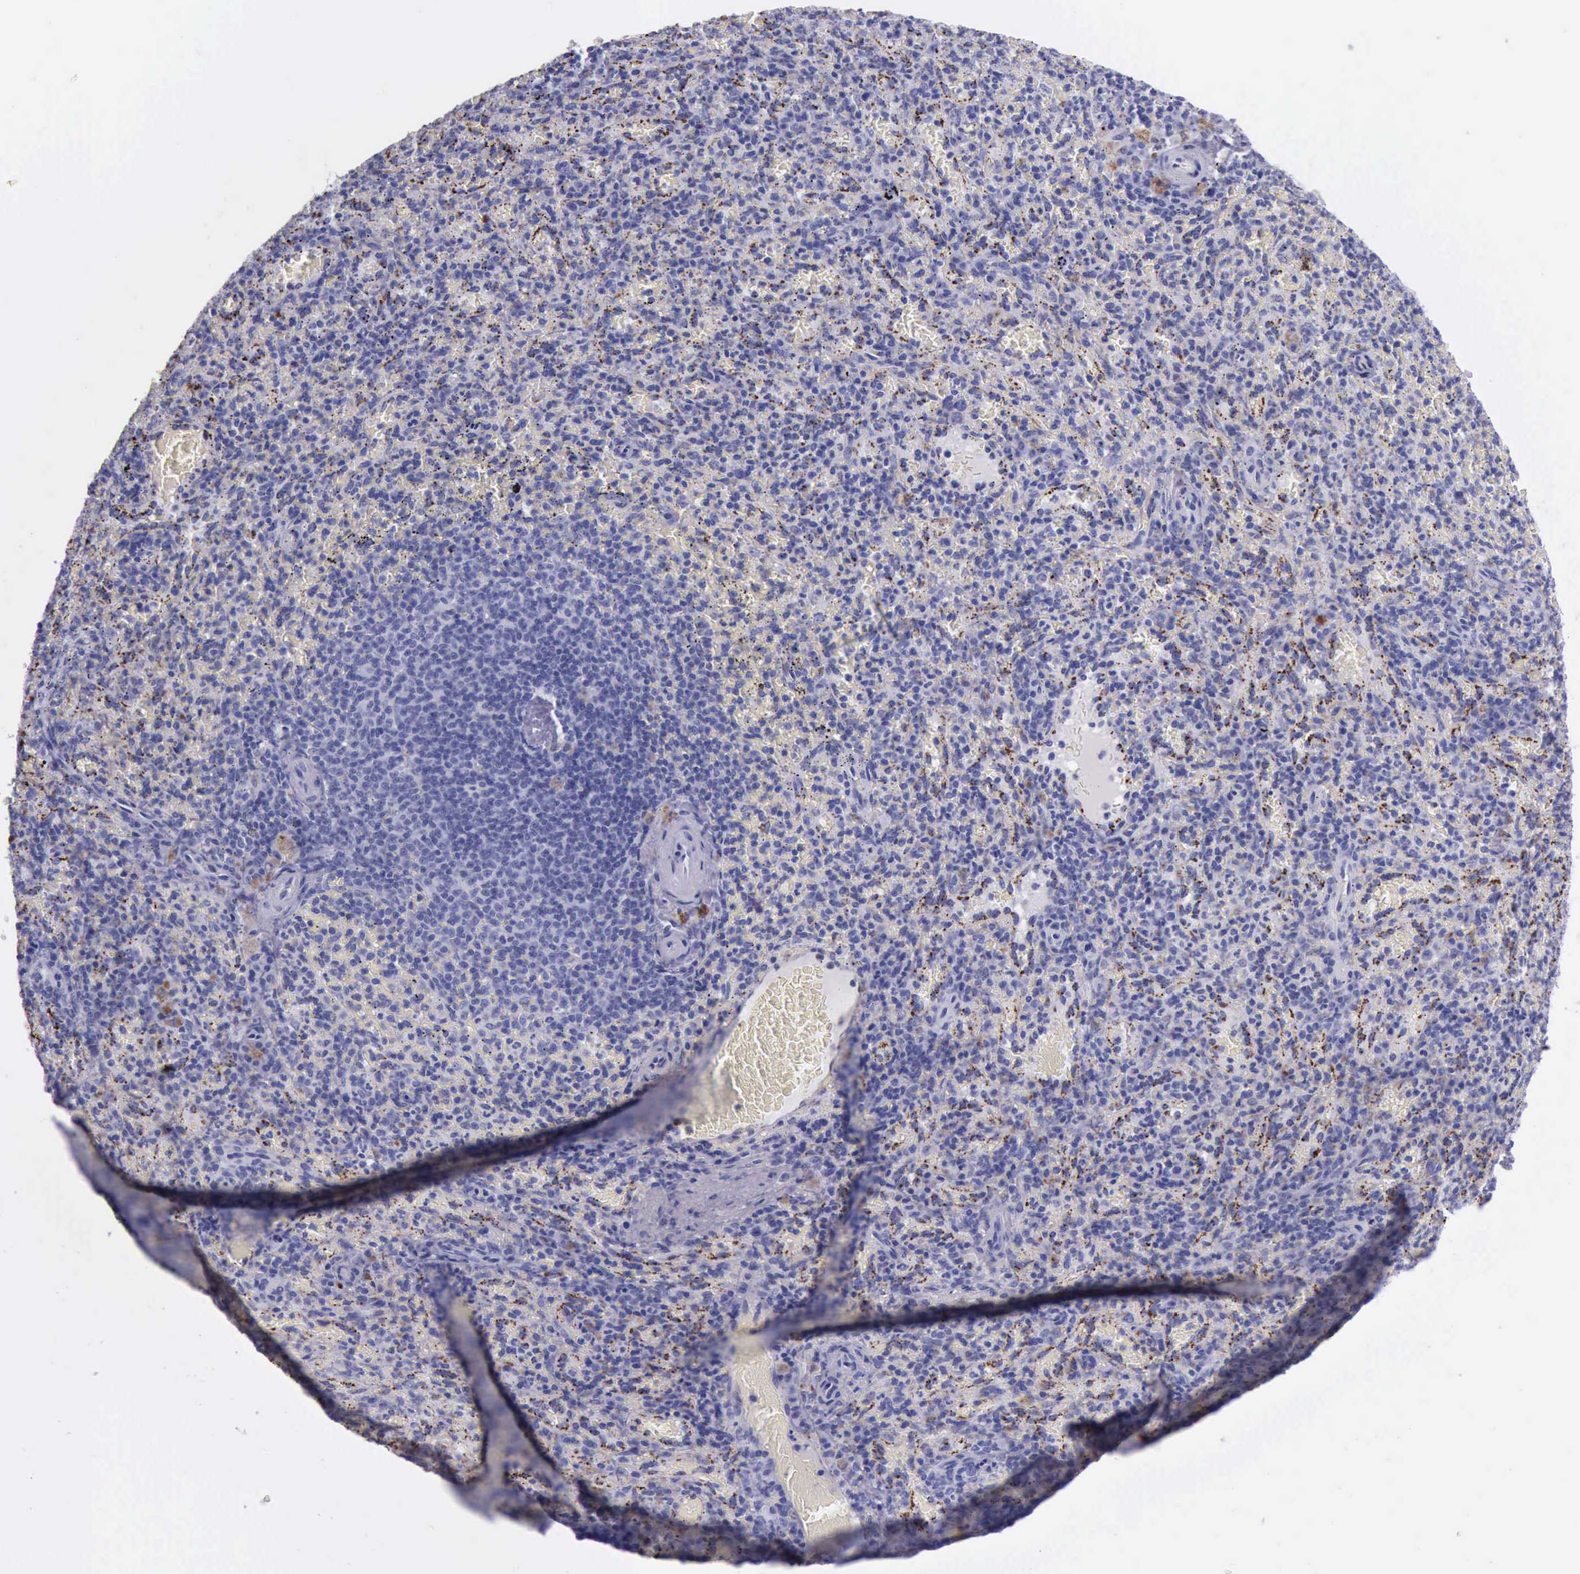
{"staining": {"intensity": "weak", "quantity": "<25%", "location": "cytoplasmic/membranous"}, "tissue": "spleen", "cell_type": "Cells in red pulp", "image_type": "normal", "snomed": [{"axis": "morphology", "description": "Normal tissue, NOS"}, {"axis": "topography", "description": "Spleen"}], "caption": "Benign spleen was stained to show a protein in brown. There is no significant expression in cells in red pulp. (DAB (3,3'-diaminobenzidine) immunohistochemistry with hematoxylin counter stain).", "gene": "GLA", "patient": {"sex": "female", "age": 50}}